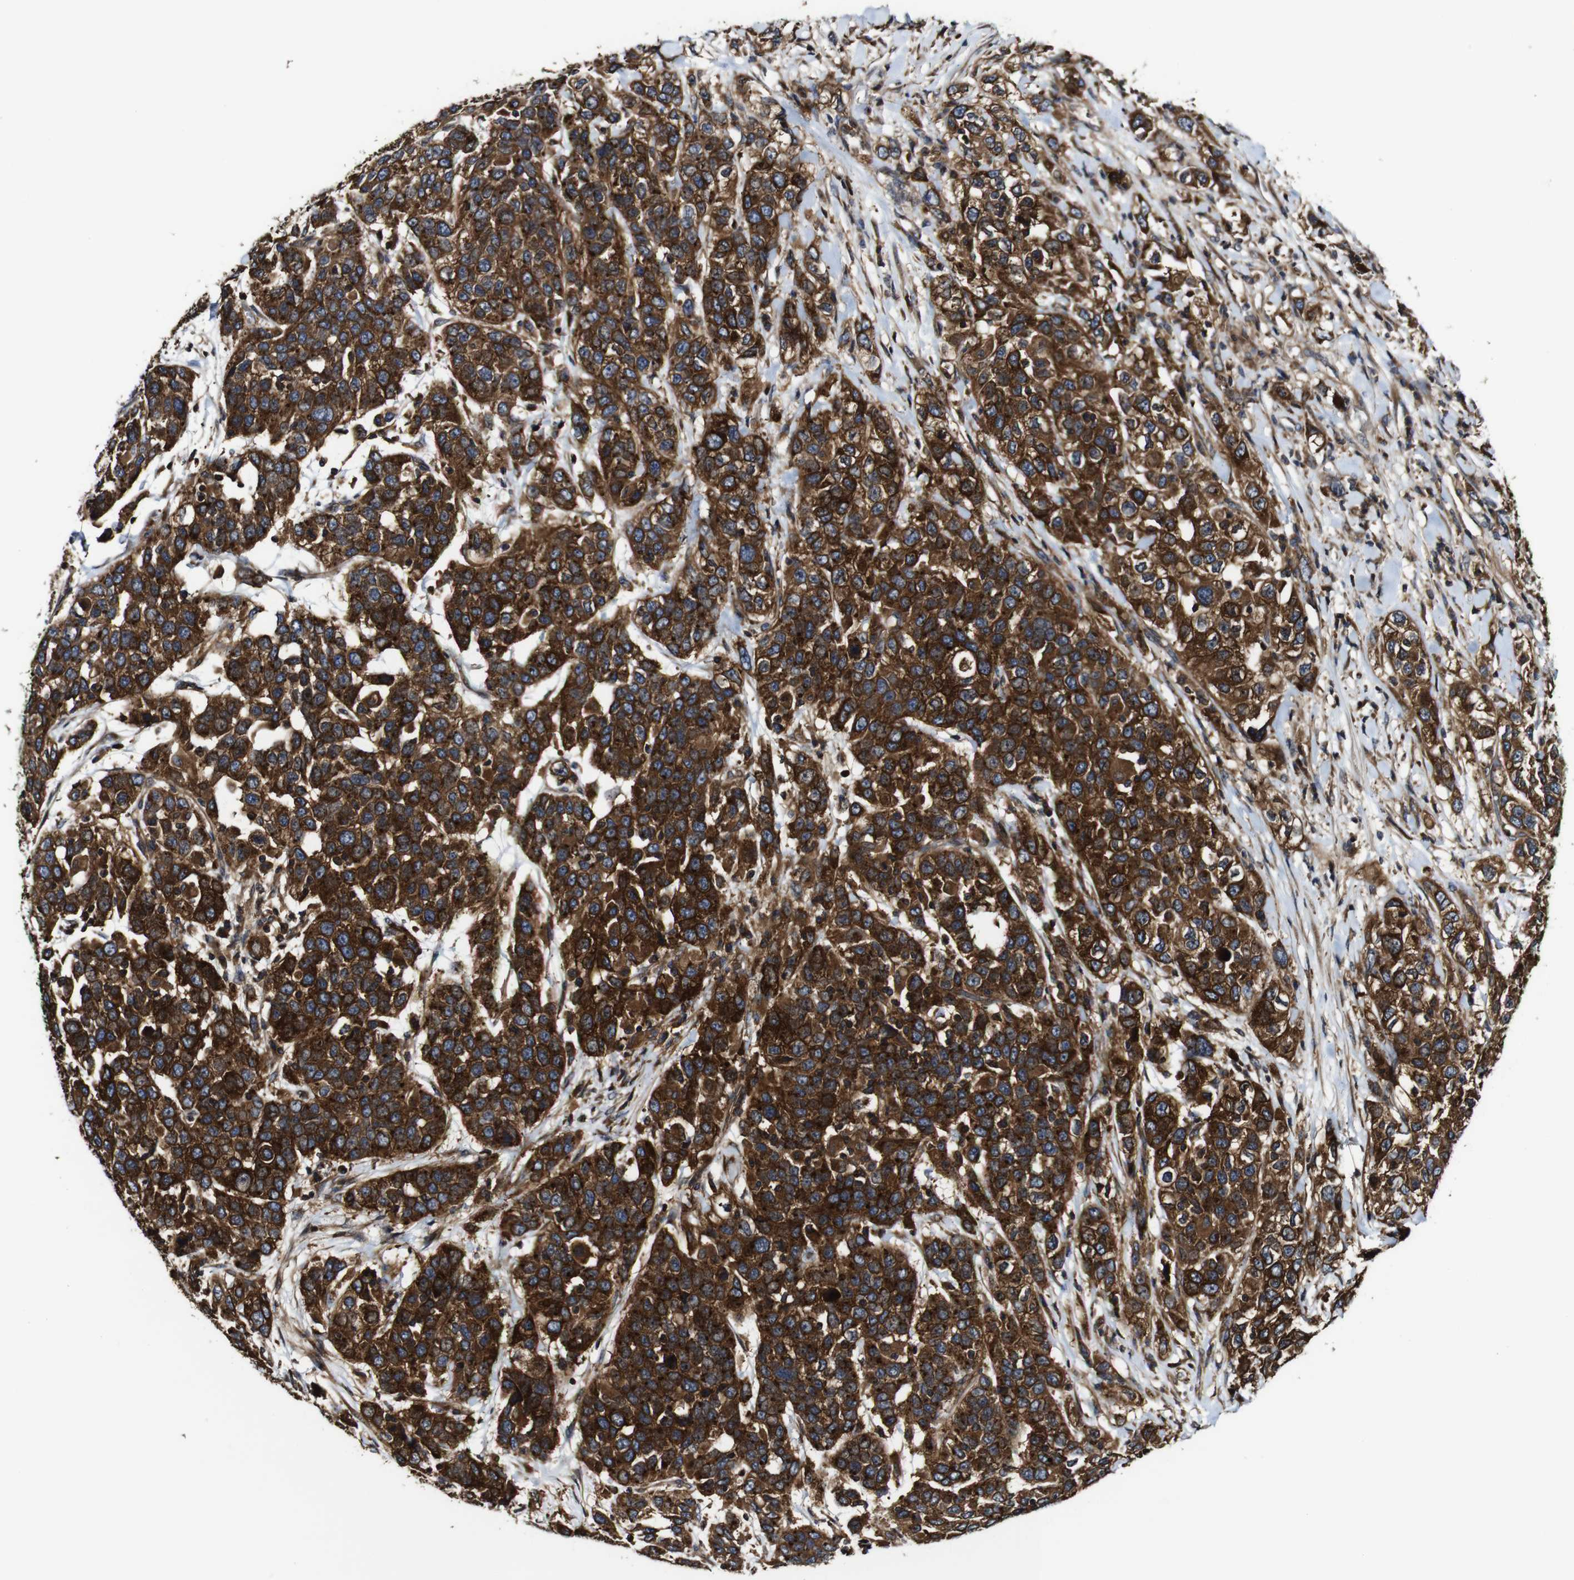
{"staining": {"intensity": "strong", "quantity": ">75%", "location": "cytoplasmic/membranous"}, "tissue": "urothelial cancer", "cell_type": "Tumor cells", "image_type": "cancer", "snomed": [{"axis": "morphology", "description": "Urothelial carcinoma, High grade"}, {"axis": "topography", "description": "Urinary bladder"}], "caption": "This is an image of IHC staining of high-grade urothelial carcinoma, which shows strong staining in the cytoplasmic/membranous of tumor cells.", "gene": "TNIK", "patient": {"sex": "female", "age": 80}}